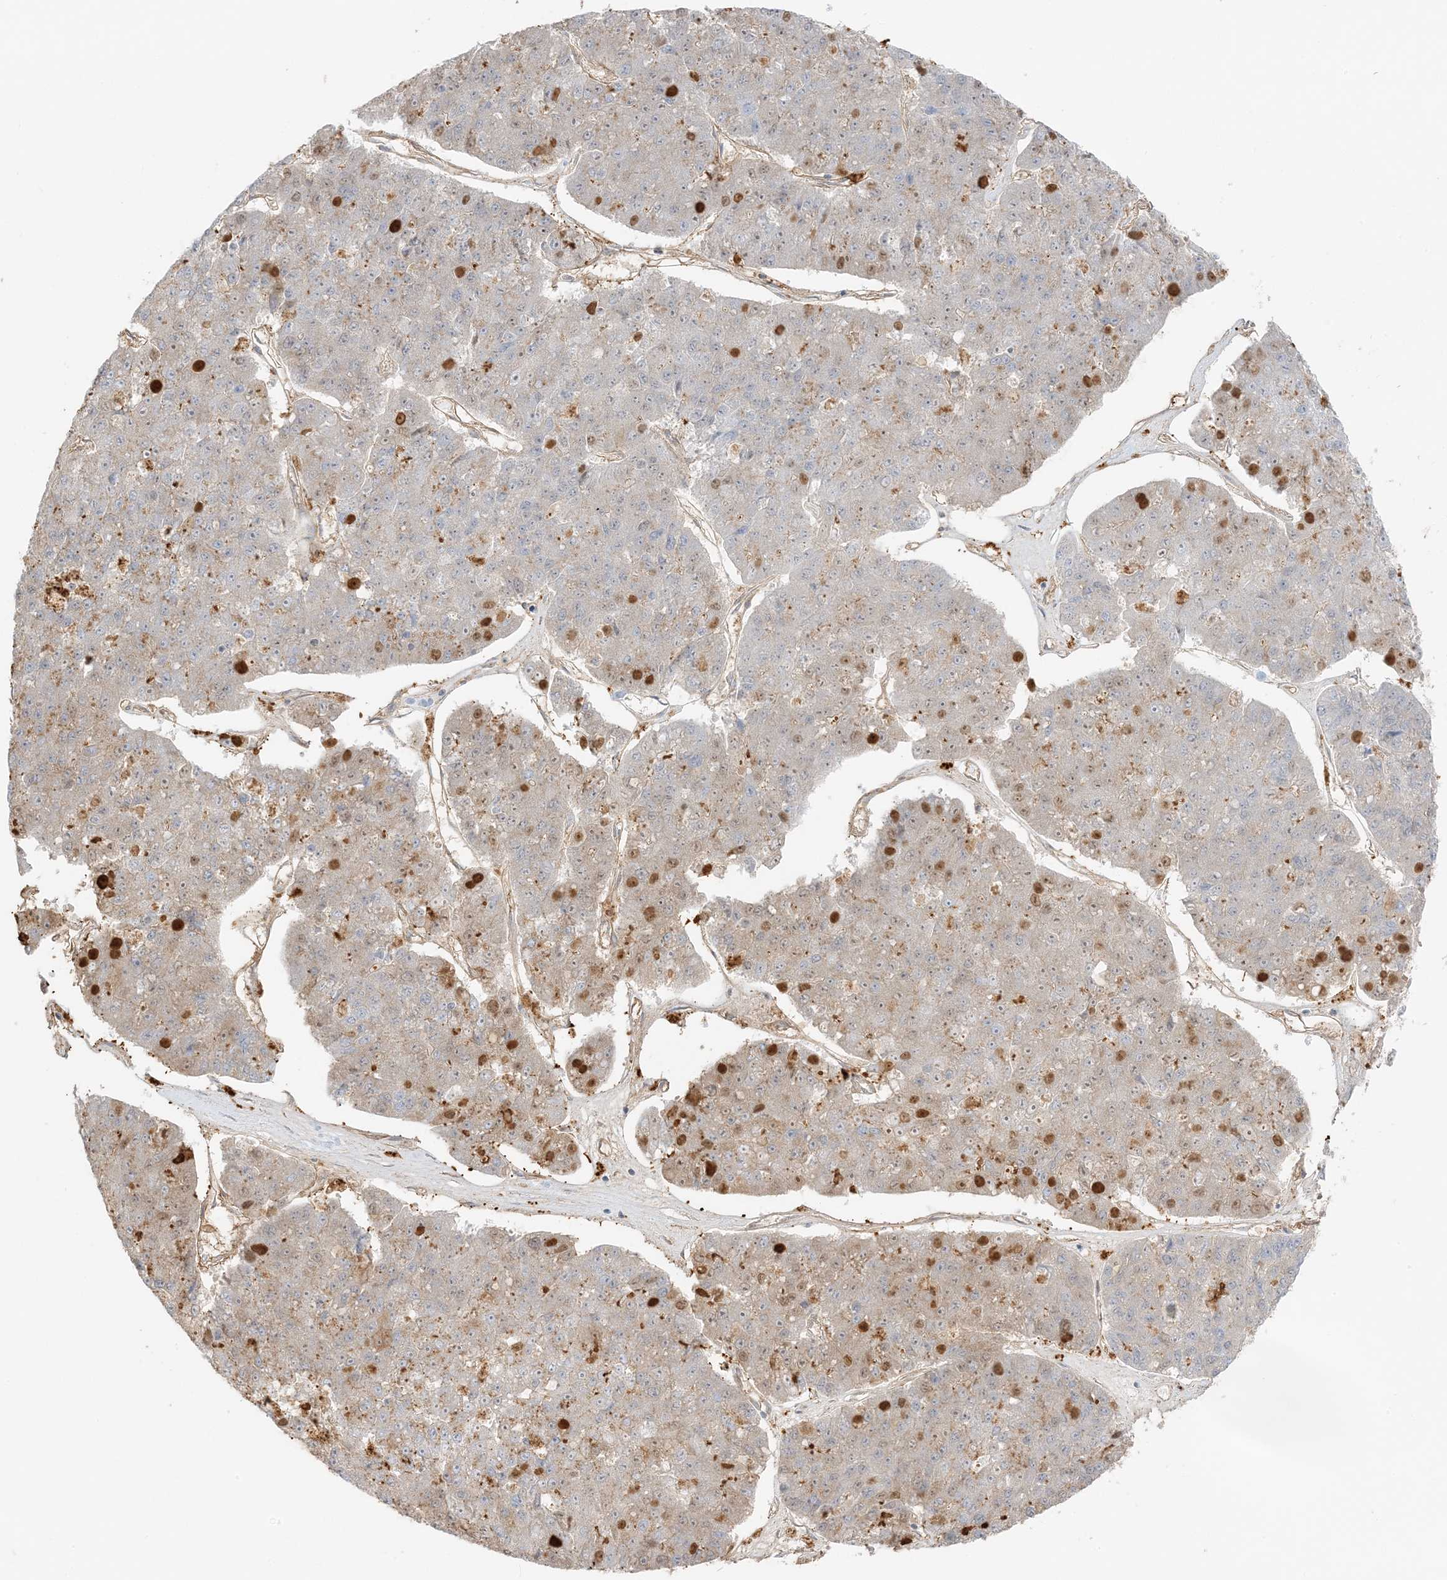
{"staining": {"intensity": "weak", "quantity": "25%-75%", "location": "cytoplasmic/membranous"}, "tissue": "pancreatic cancer", "cell_type": "Tumor cells", "image_type": "cancer", "snomed": [{"axis": "morphology", "description": "Adenocarcinoma, NOS"}, {"axis": "topography", "description": "Pancreas"}], "caption": "Immunohistochemistry (IHC) (DAB (3,3'-diaminobenzidine)) staining of human pancreatic adenocarcinoma exhibits weak cytoplasmic/membranous protein expression in approximately 25%-75% of tumor cells.", "gene": "UBAP2L", "patient": {"sex": "male", "age": 50}}